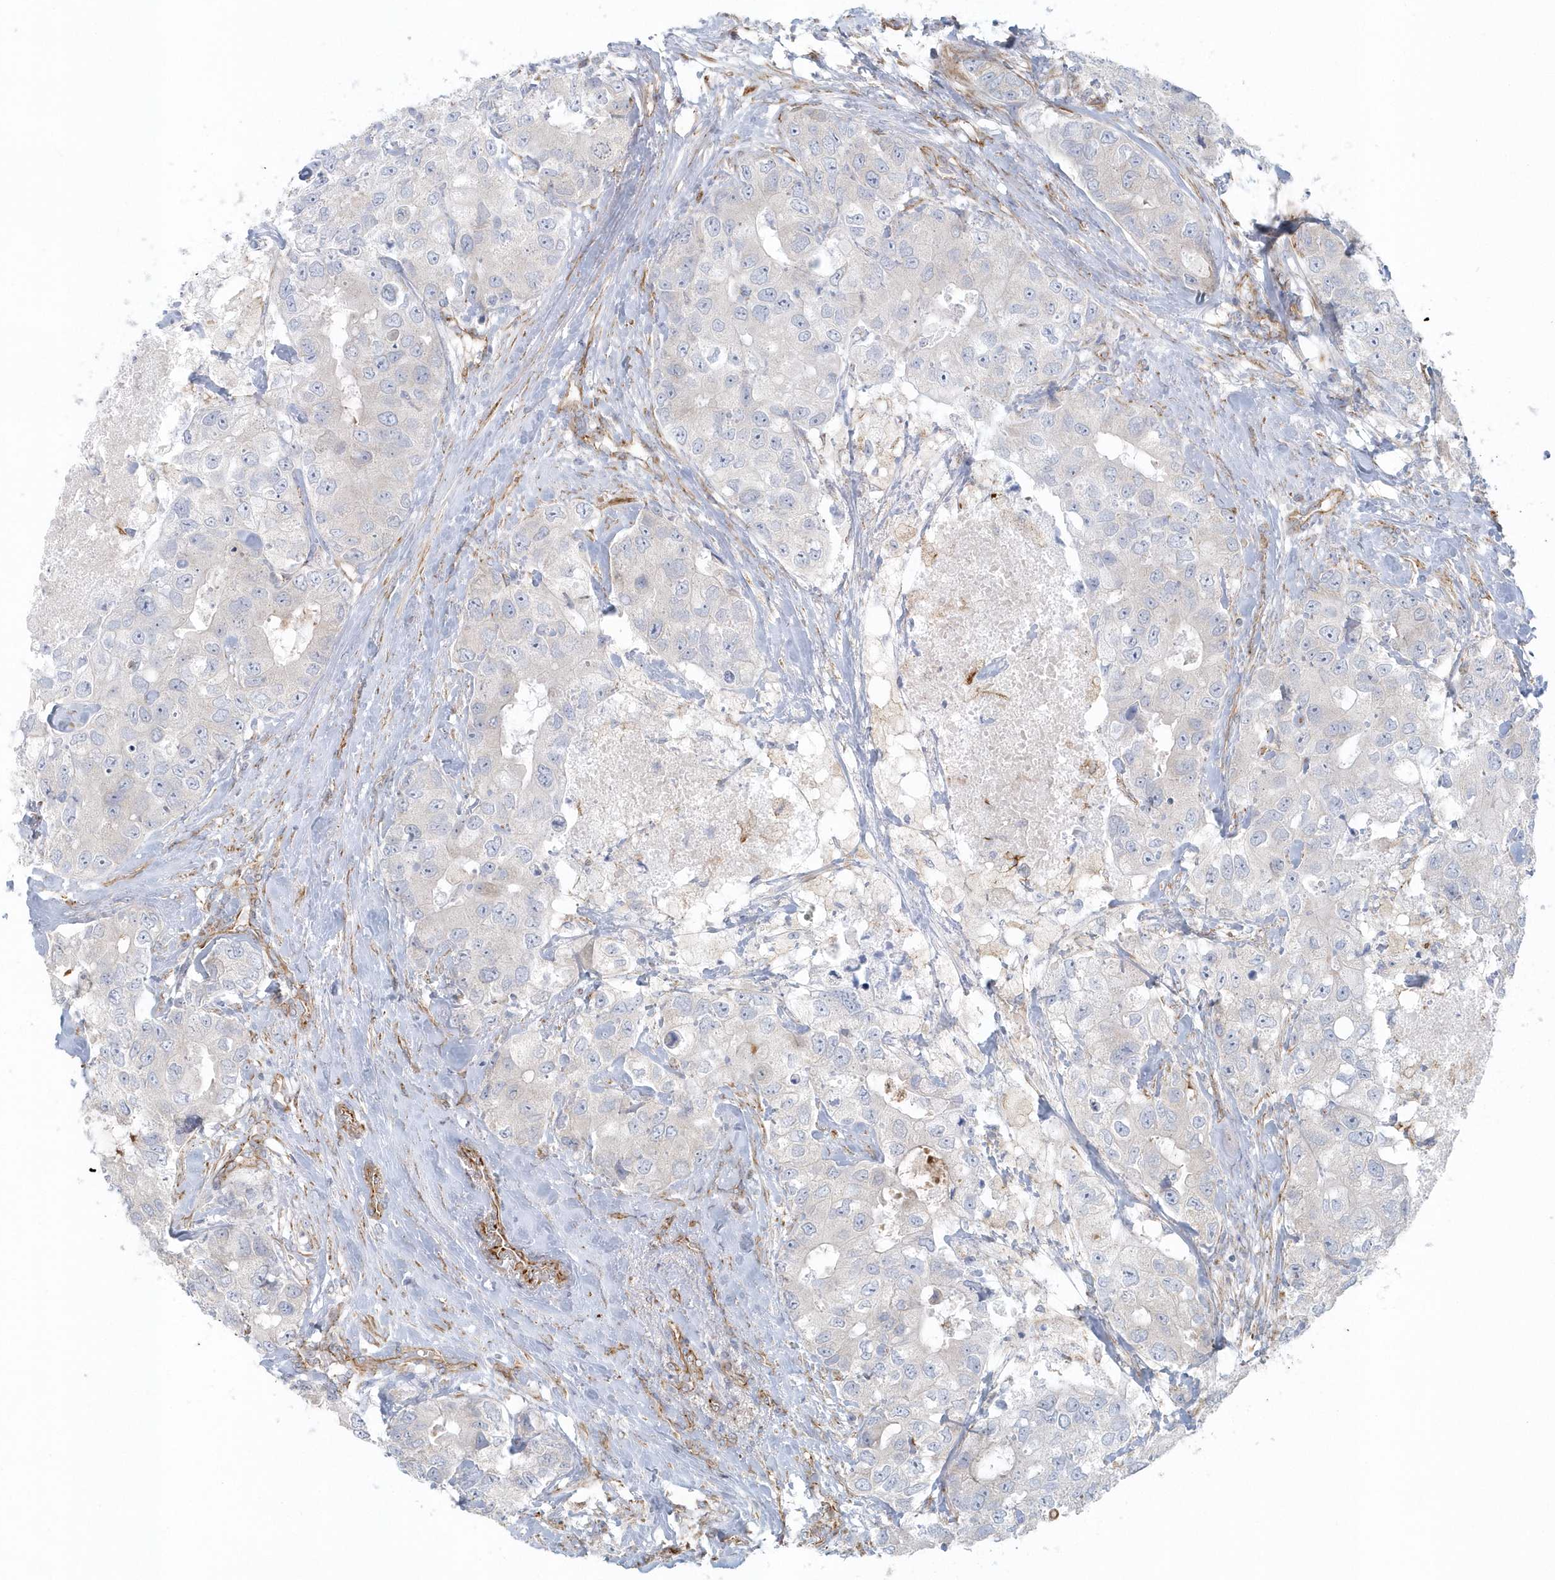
{"staining": {"intensity": "negative", "quantity": "none", "location": "none"}, "tissue": "breast cancer", "cell_type": "Tumor cells", "image_type": "cancer", "snomed": [{"axis": "morphology", "description": "Duct carcinoma"}, {"axis": "topography", "description": "Breast"}], "caption": "Image shows no protein staining in tumor cells of intraductal carcinoma (breast) tissue.", "gene": "GPR152", "patient": {"sex": "female", "age": 62}}